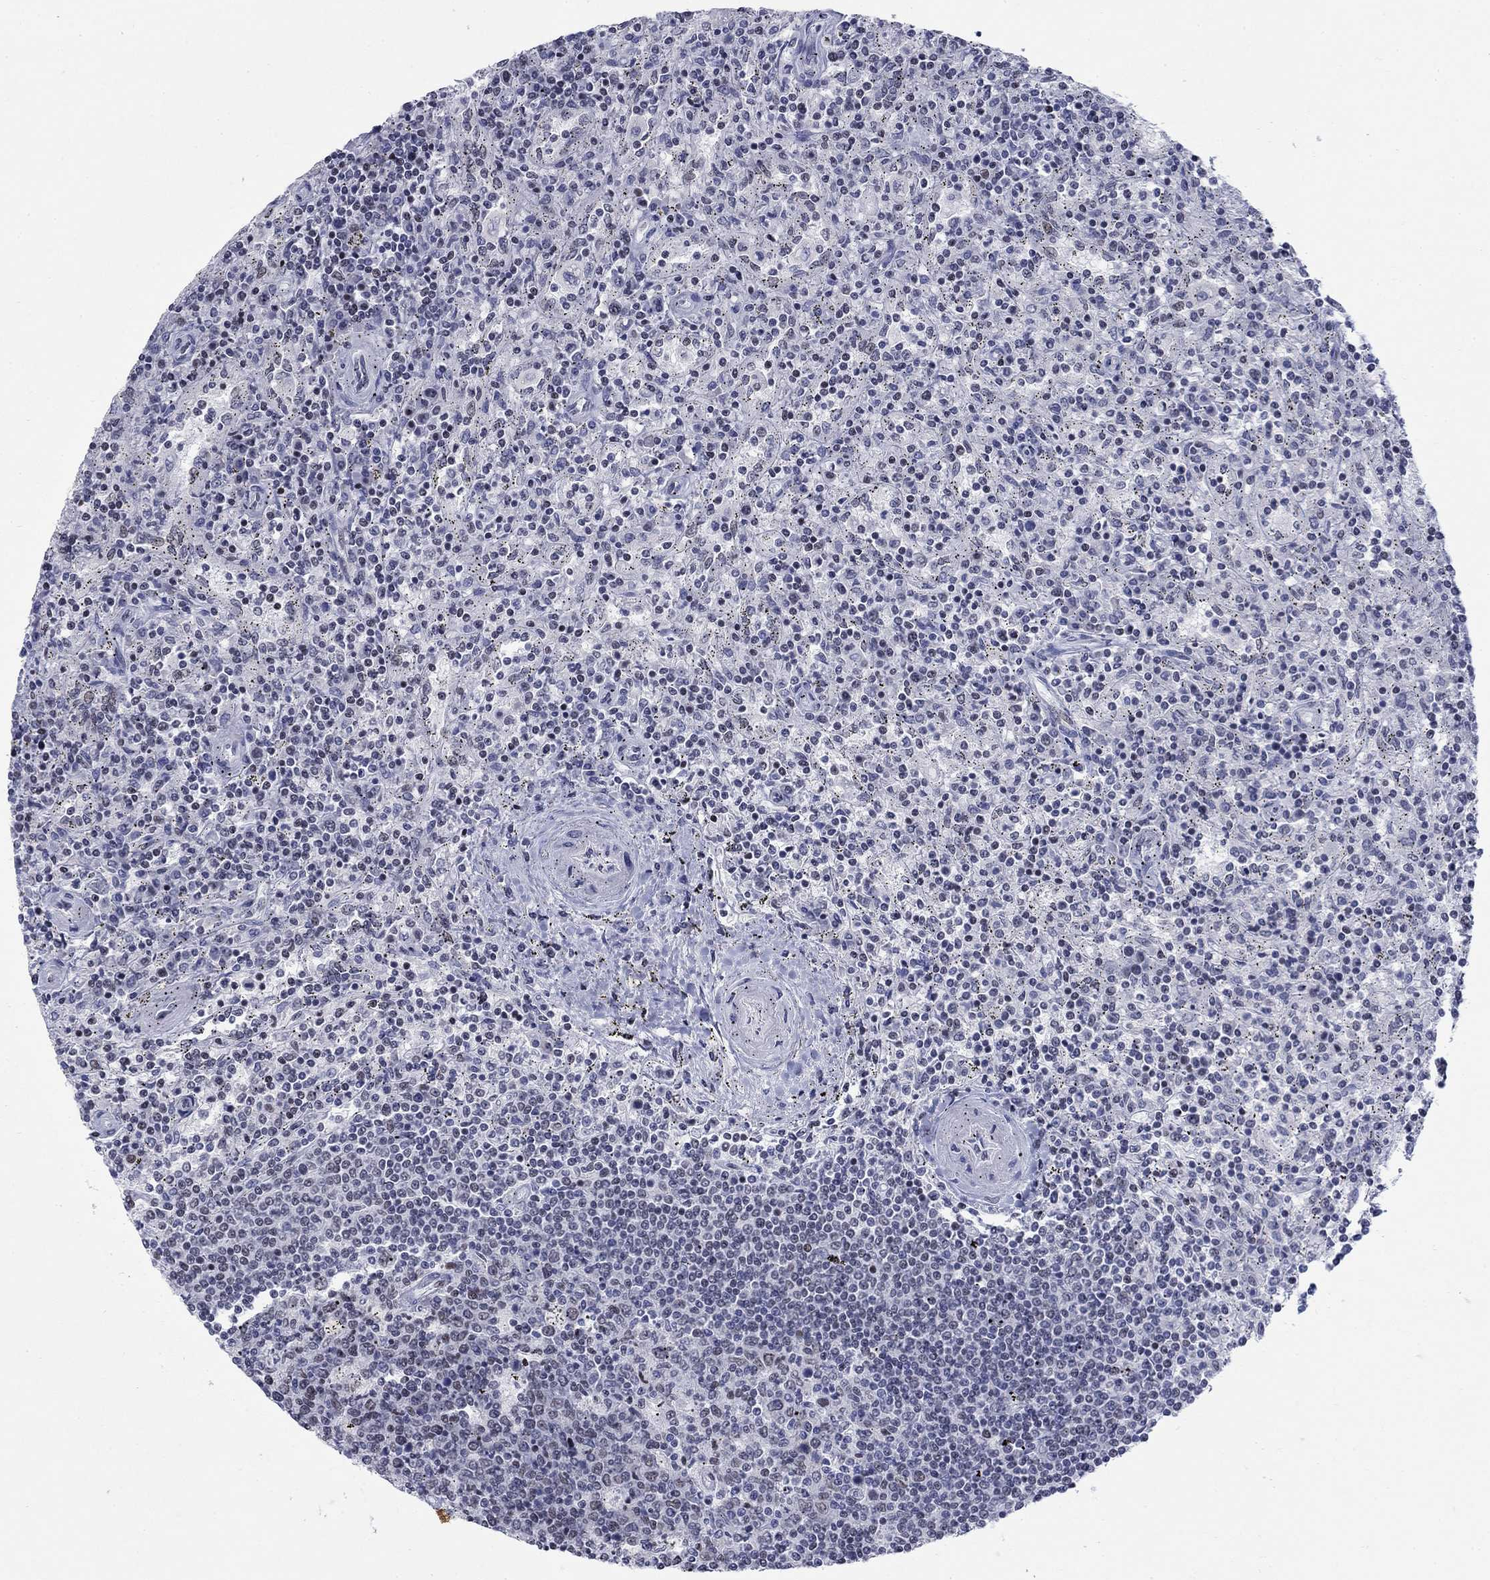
{"staining": {"intensity": "negative", "quantity": "none", "location": "none"}, "tissue": "lymphoma", "cell_type": "Tumor cells", "image_type": "cancer", "snomed": [{"axis": "morphology", "description": "Malignant lymphoma, non-Hodgkin's type, Low grade"}, {"axis": "topography", "description": "Spleen"}], "caption": "High magnification brightfield microscopy of lymphoma stained with DAB (brown) and counterstained with hematoxylin (blue): tumor cells show no significant staining.", "gene": "NPAS3", "patient": {"sex": "male", "age": 62}}